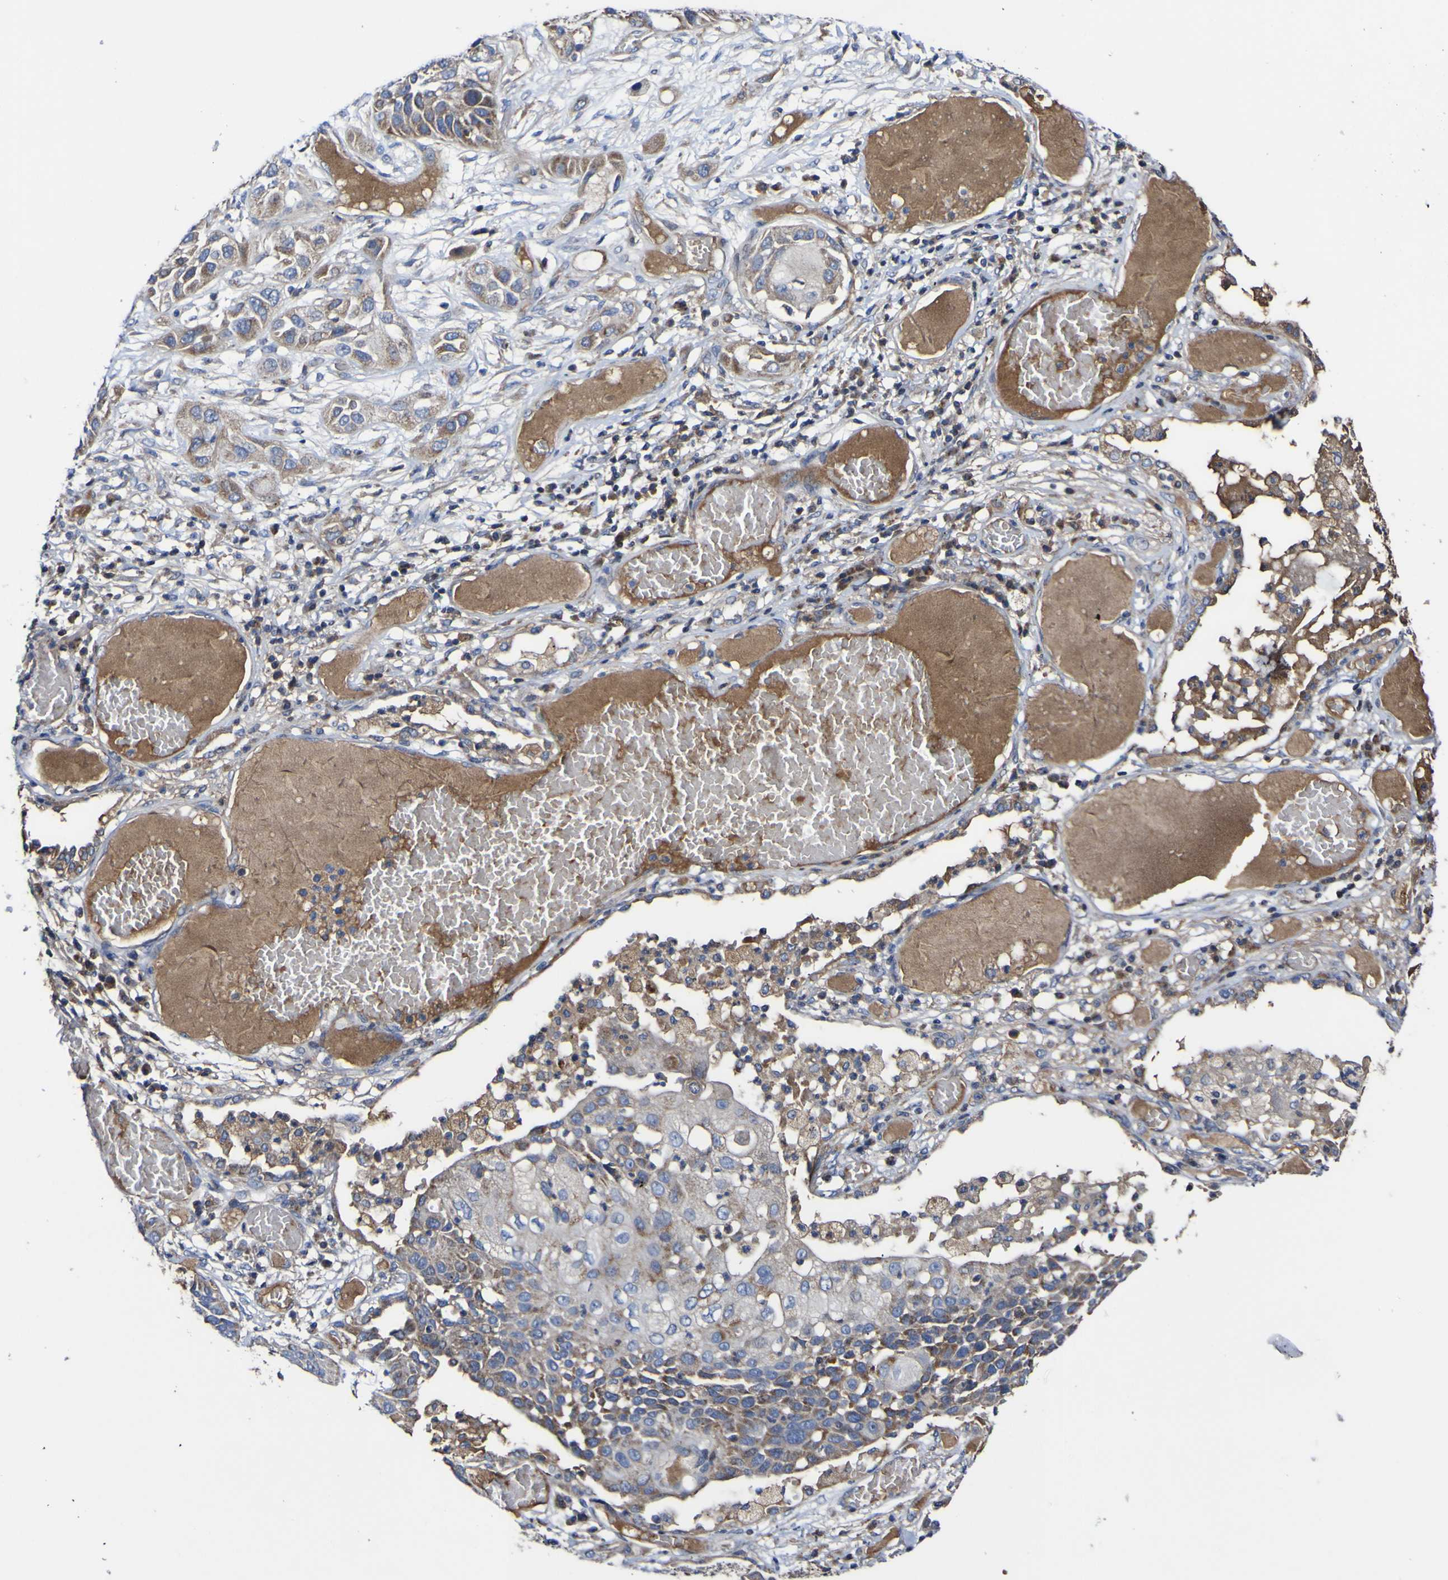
{"staining": {"intensity": "moderate", "quantity": "25%-75%", "location": "cytoplasmic/membranous"}, "tissue": "lung cancer", "cell_type": "Tumor cells", "image_type": "cancer", "snomed": [{"axis": "morphology", "description": "Squamous cell carcinoma, NOS"}, {"axis": "topography", "description": "Lung"}], "caption": "Lung squamous cell carcinoma tissue displays moderate cytoplasmic/membranous positivity in about 25%-75% of tumor cells", "gene": "CCDC90B", "patient": {"sex": "male", "age": 71}}